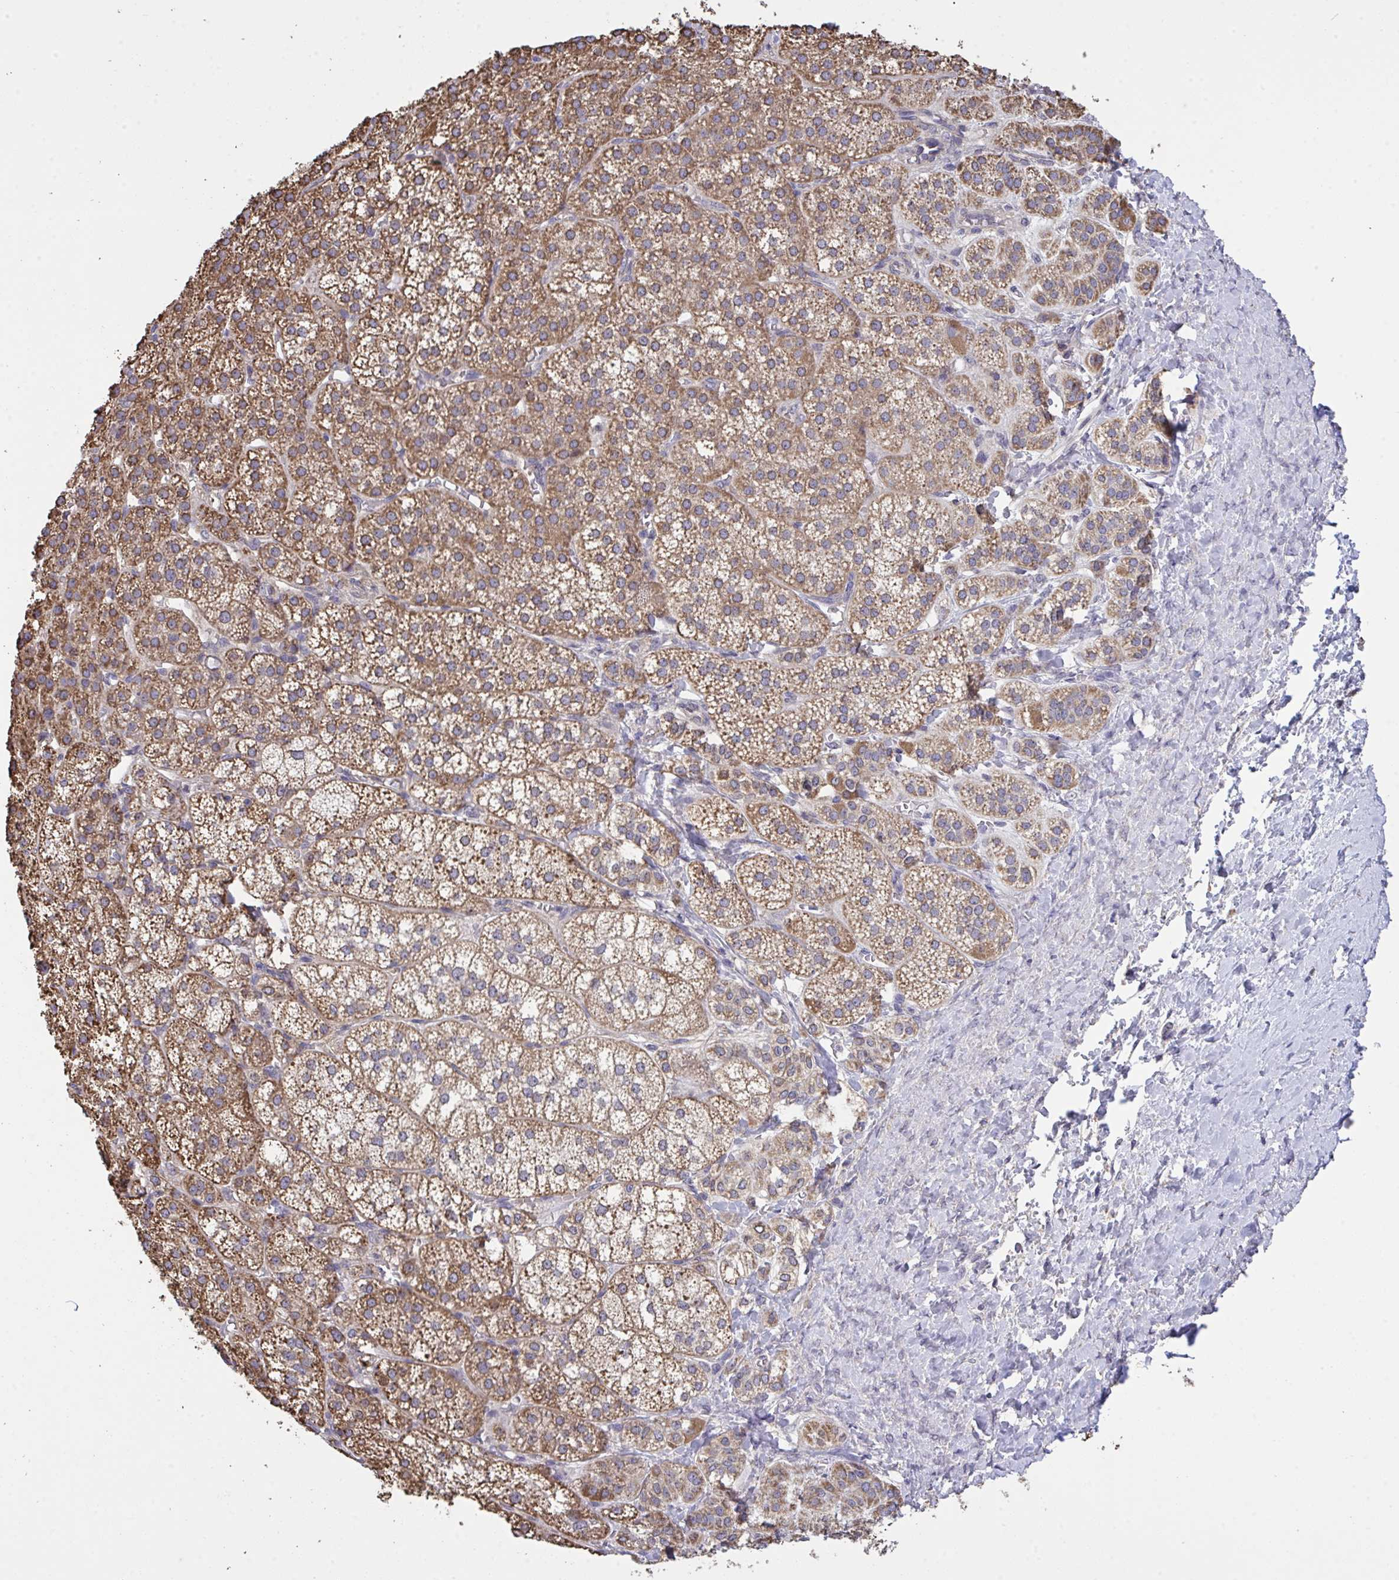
{"staining": {"intensity": "moderate", "quantity": ">75%", "location": "cytoplasmic/membranous"}, "tissue": "adrenal gland", "cell_type": "Glandular cells", "image_type": "normal", "snomed": [{"axis": "morphology", "description": "Normal tissue, NOS"}, {"axis": "topography", "description": "Adrenal gland"}], "caption": "DAB (3,3'-diaminobenzidine) immunohistochemical staining of unremarkable human adrenal gland demonstrates moderate cytoplasmic/membranous protein expression in approximately >75% of glandular cells.", "gene": "PPM1H", "patient": {"sex": "female", "age": 60}}